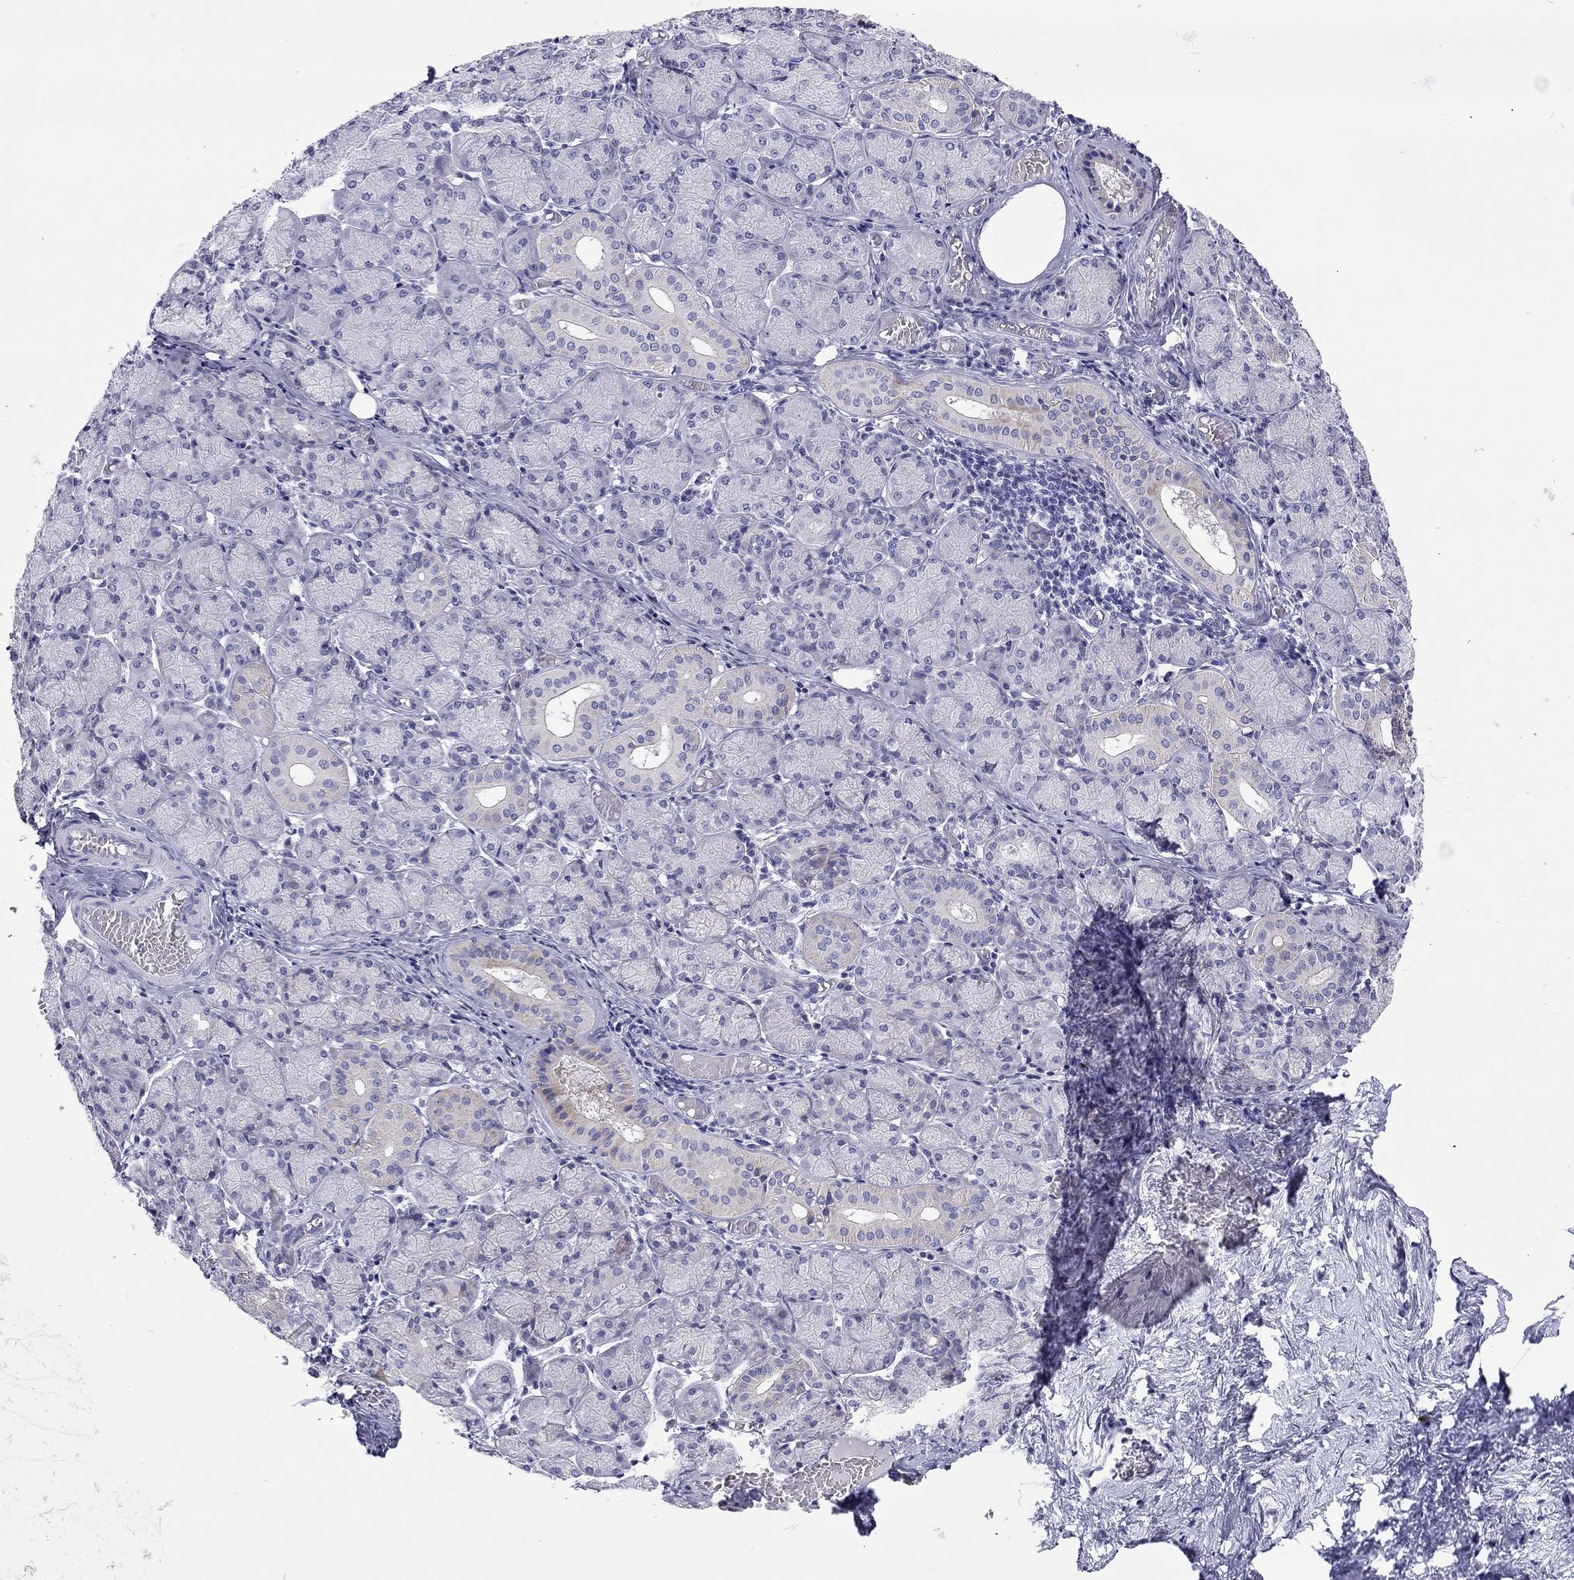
{"staining": {"intensity": "weak", "quantity": "<25%", "location": "cytoplasmic/membranous"}, "tissue": "salivary gland", "cell_type": "Glandular cells", "image_type": "normal", "snomed": [{"axis": "morphology", "description": "Normal tissue, NOS"}, {"axis": "topography", "description": "Salivary gland"}, {"axis": "topography", "description": "Peripheral nerve tissue"}], "caption": "This is an IHC photomicrograph of unremarkable human salivary gland. There is no staining in glandular cells.", "gene": "SCARB1", "patient": {"sex": "female", "age": 24}}